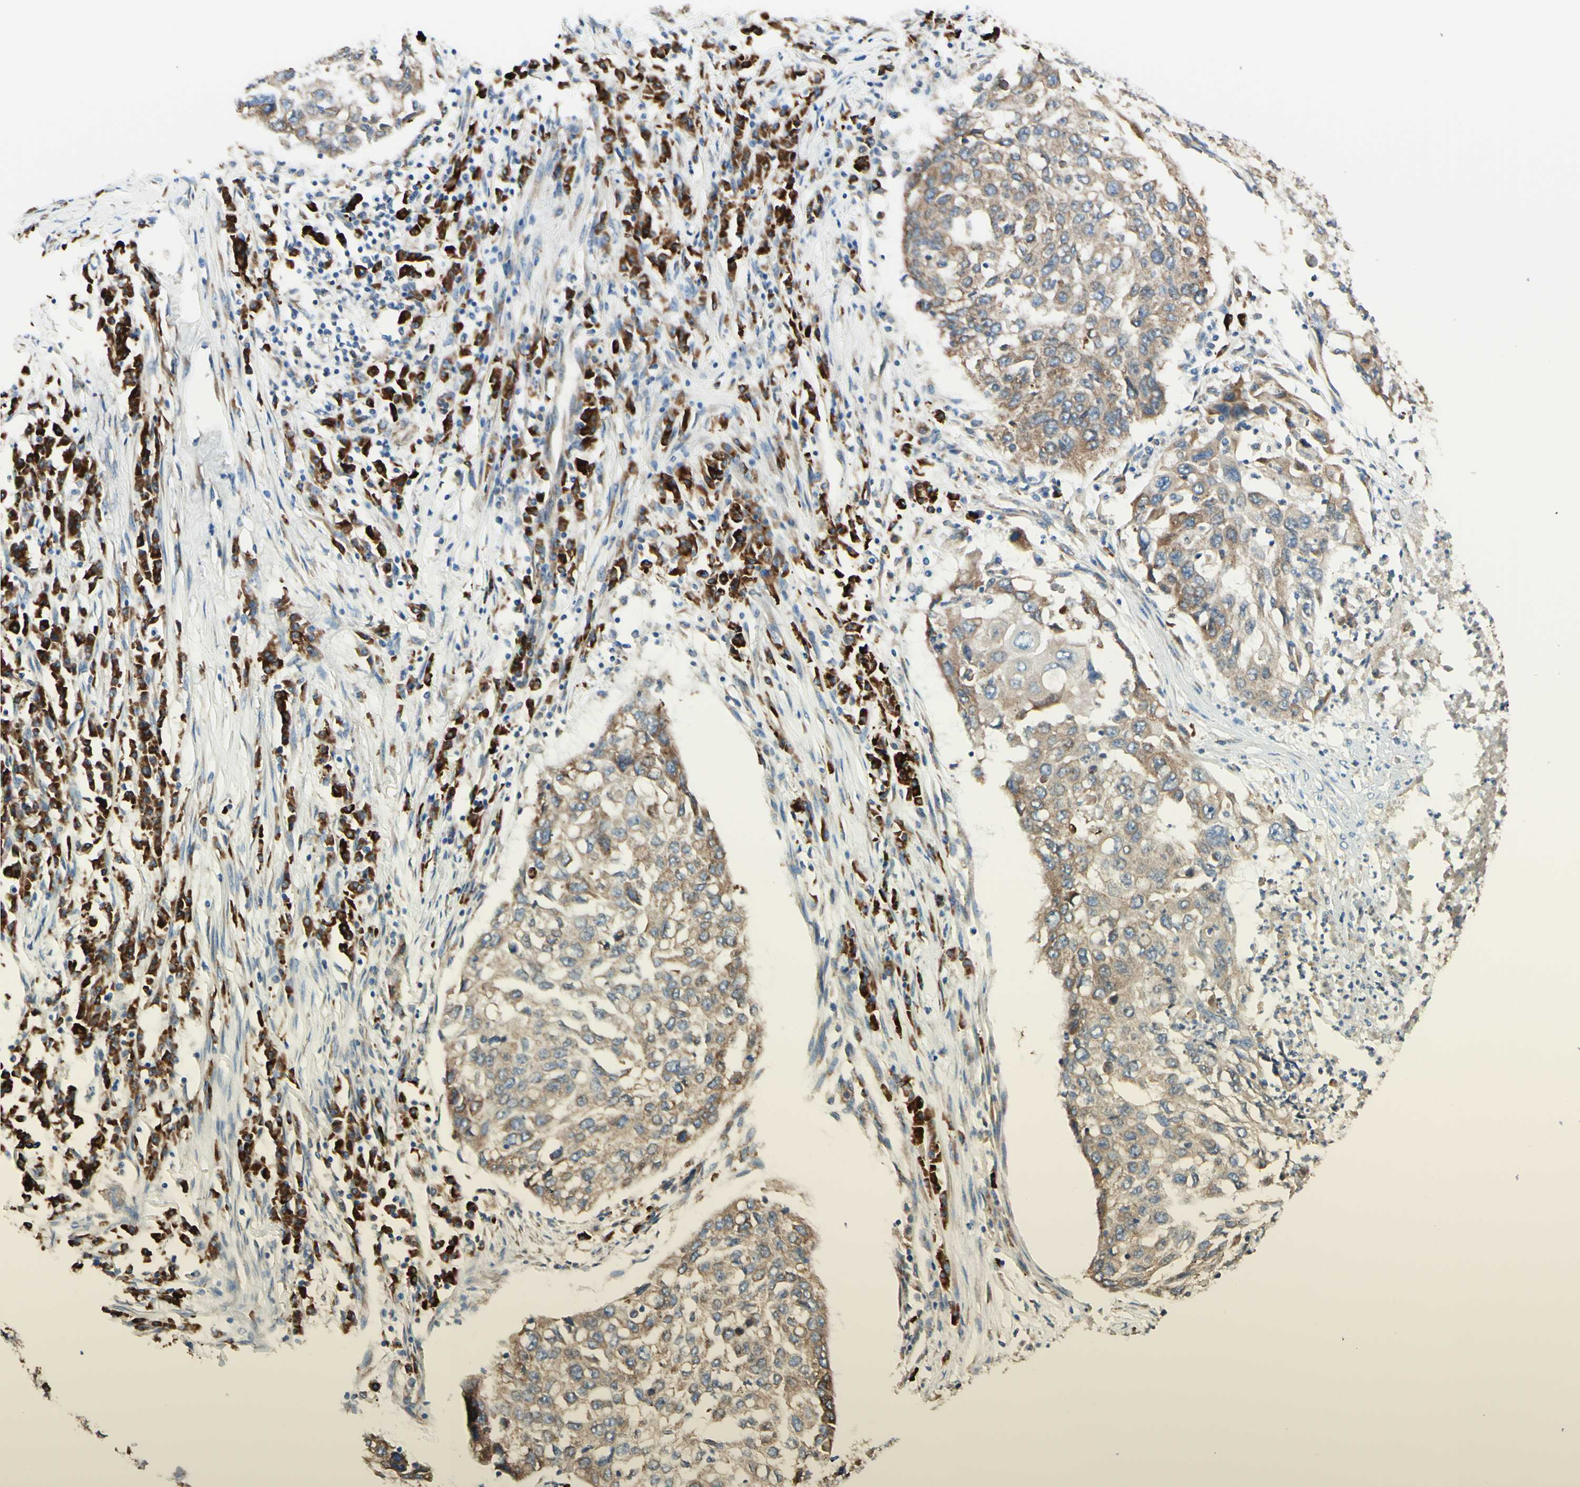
{"staining": {"intensity": "weak", "quantity": ">75%", "location": "cytoplasmic/membranous"}, "tissue": "lung cancer", "cell_type": "Tumor cells", "image_type": "cancer", "snomed": [{"axis": "morphology", "description": "Squamous cell carcinoma, NOS"}, {"axis": "topography", "description": "Lung"}], "caption": "Brown immunohistochemical staining in lung cancer (squamous cell carcinoma) demonstrates weak cytoplasmic/membranous expression in about >75% of tumor cells.", "gene": "DNAJB11", "patient": {"sex": "female", "age": 63}}